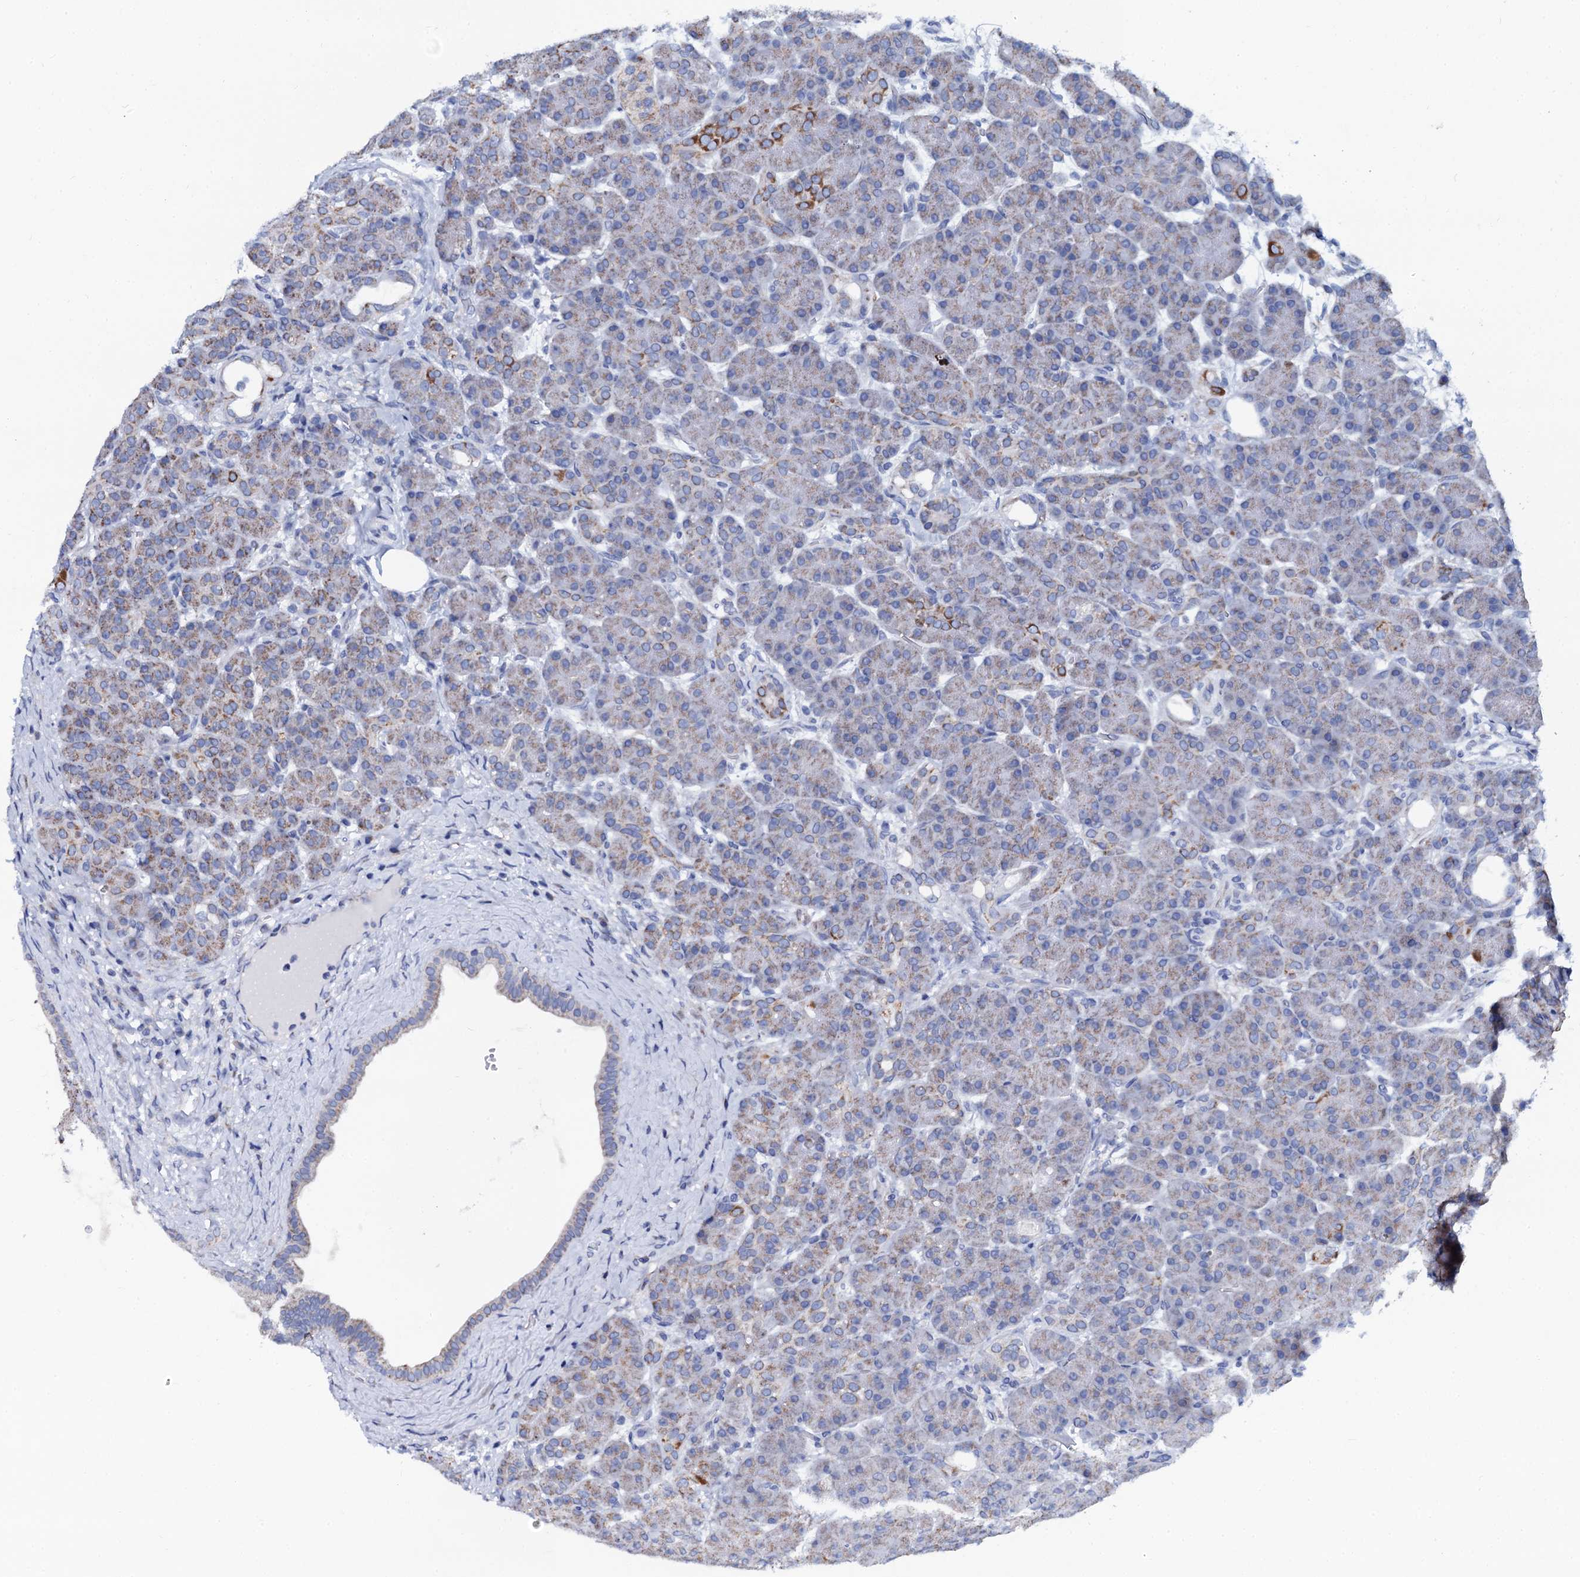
{"staining": {"intensity": "moderate", "quantity": "<25%", "location": "cytoplasmic/membranous"}, "tissue": "pancreas", "cell_type": "Exocrine glandular cells", "image_type": "normal", "snomed": [{"axis": "morphology", "description": "Normal tissue, NOS"}, {"axis": "topography", "description": "Pancreas"}], "caption": "Exocrine glandular cells display low levels of moderate cytoplasmic/membranous staining in about <25% of cells in benign human pancreas.", "gene": "SLC37A4", "patient": {"sex": "male", "age": 63}}